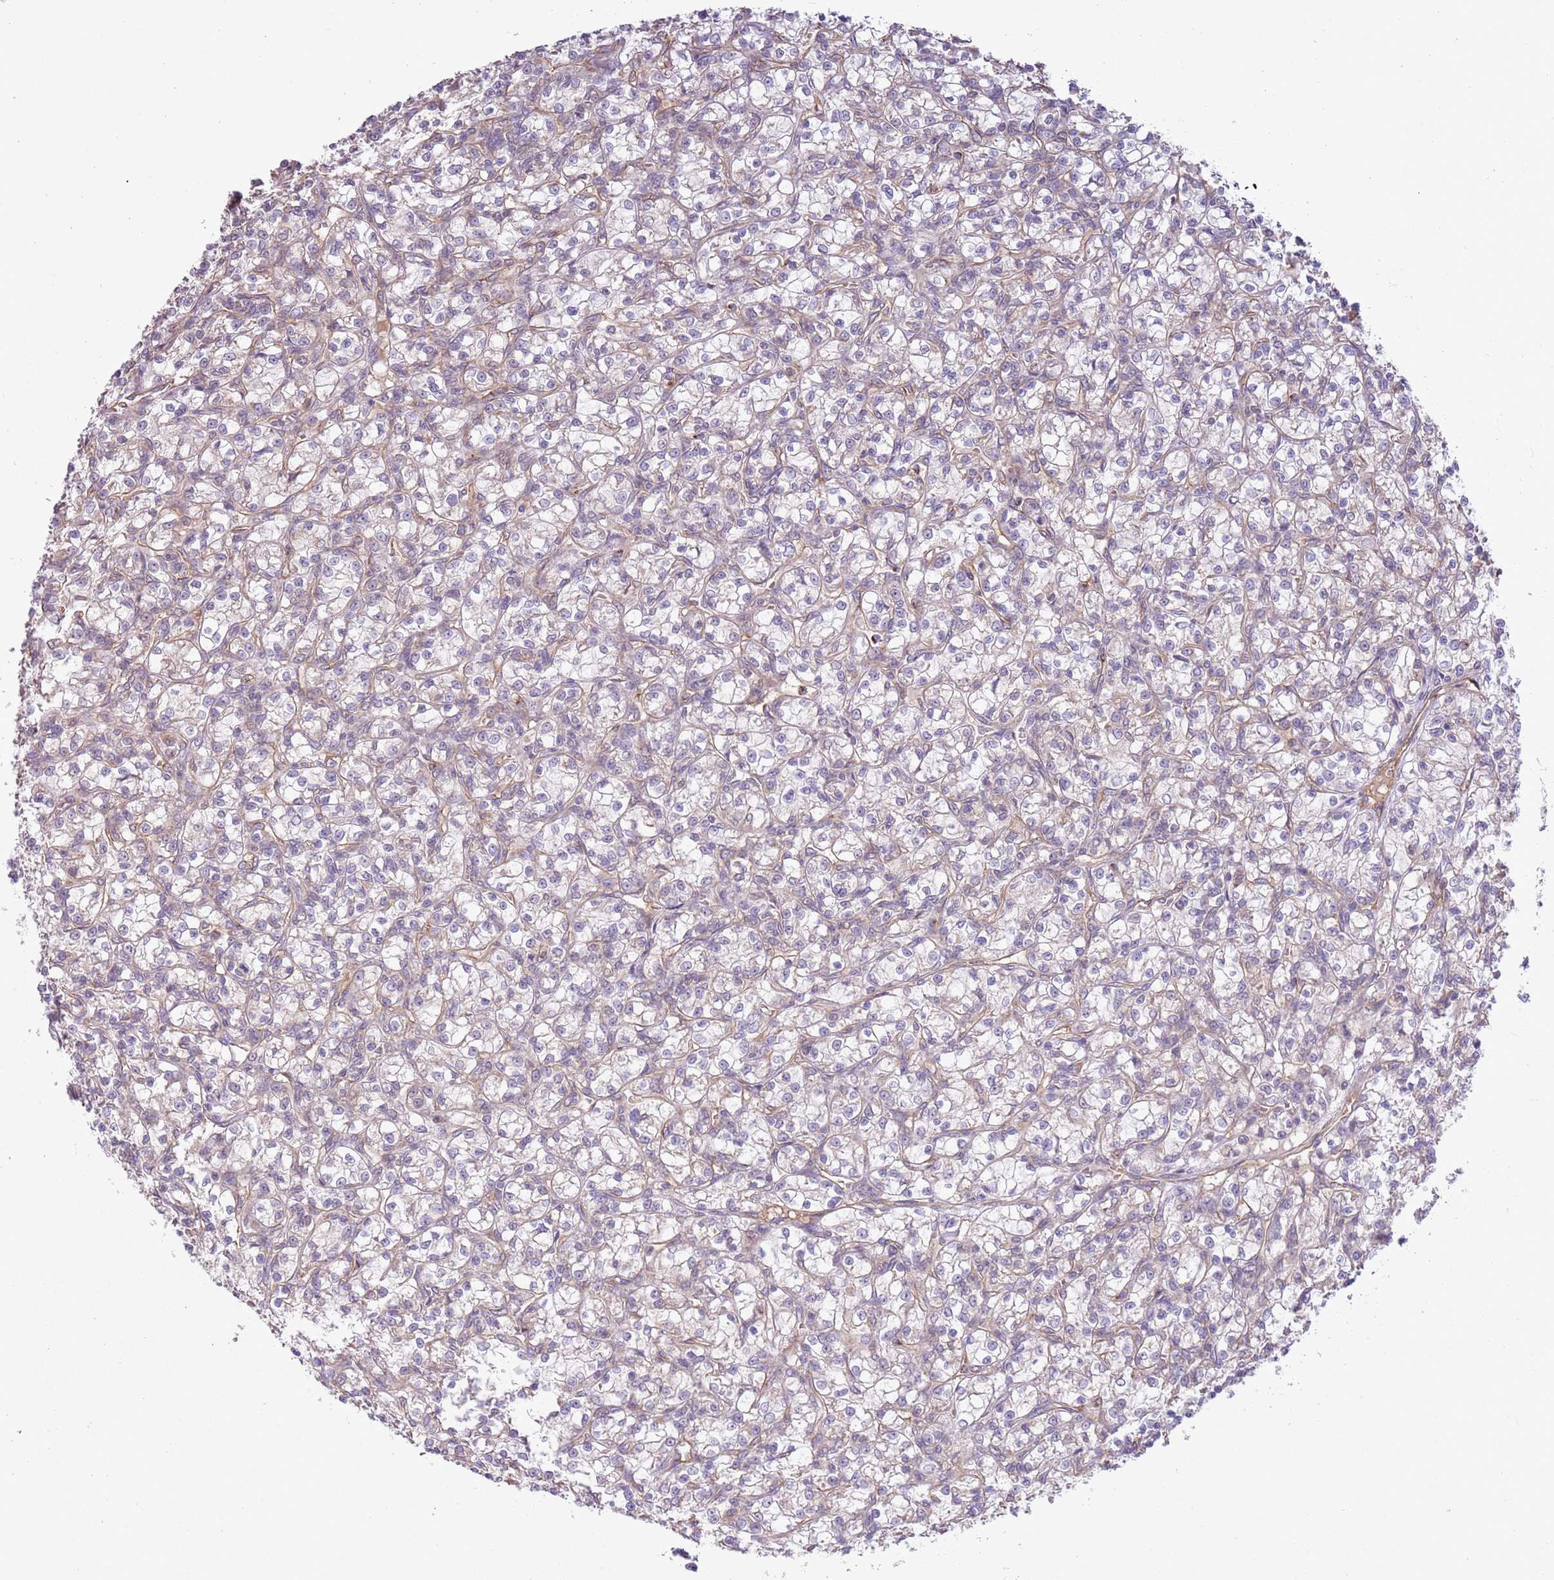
{"staining": {"intensity": "negative", "quantity": "none", "location": "none"}, "tissue": "renal cancer", "cell_type": "Tumor cells", "image_type": "cancer", "snomed": [{"axis": "morphology", "description": "Adenocarcinoma, NOS"}, {"axis": "topography", "description": "Kidney"}], "caption": "An IHC photomicrograph of renal cancer is shown. There is no staining in tumor cells of renal cancer.", "gene": "SKOR2", "patient": {"sex": "female", "age": 59}}